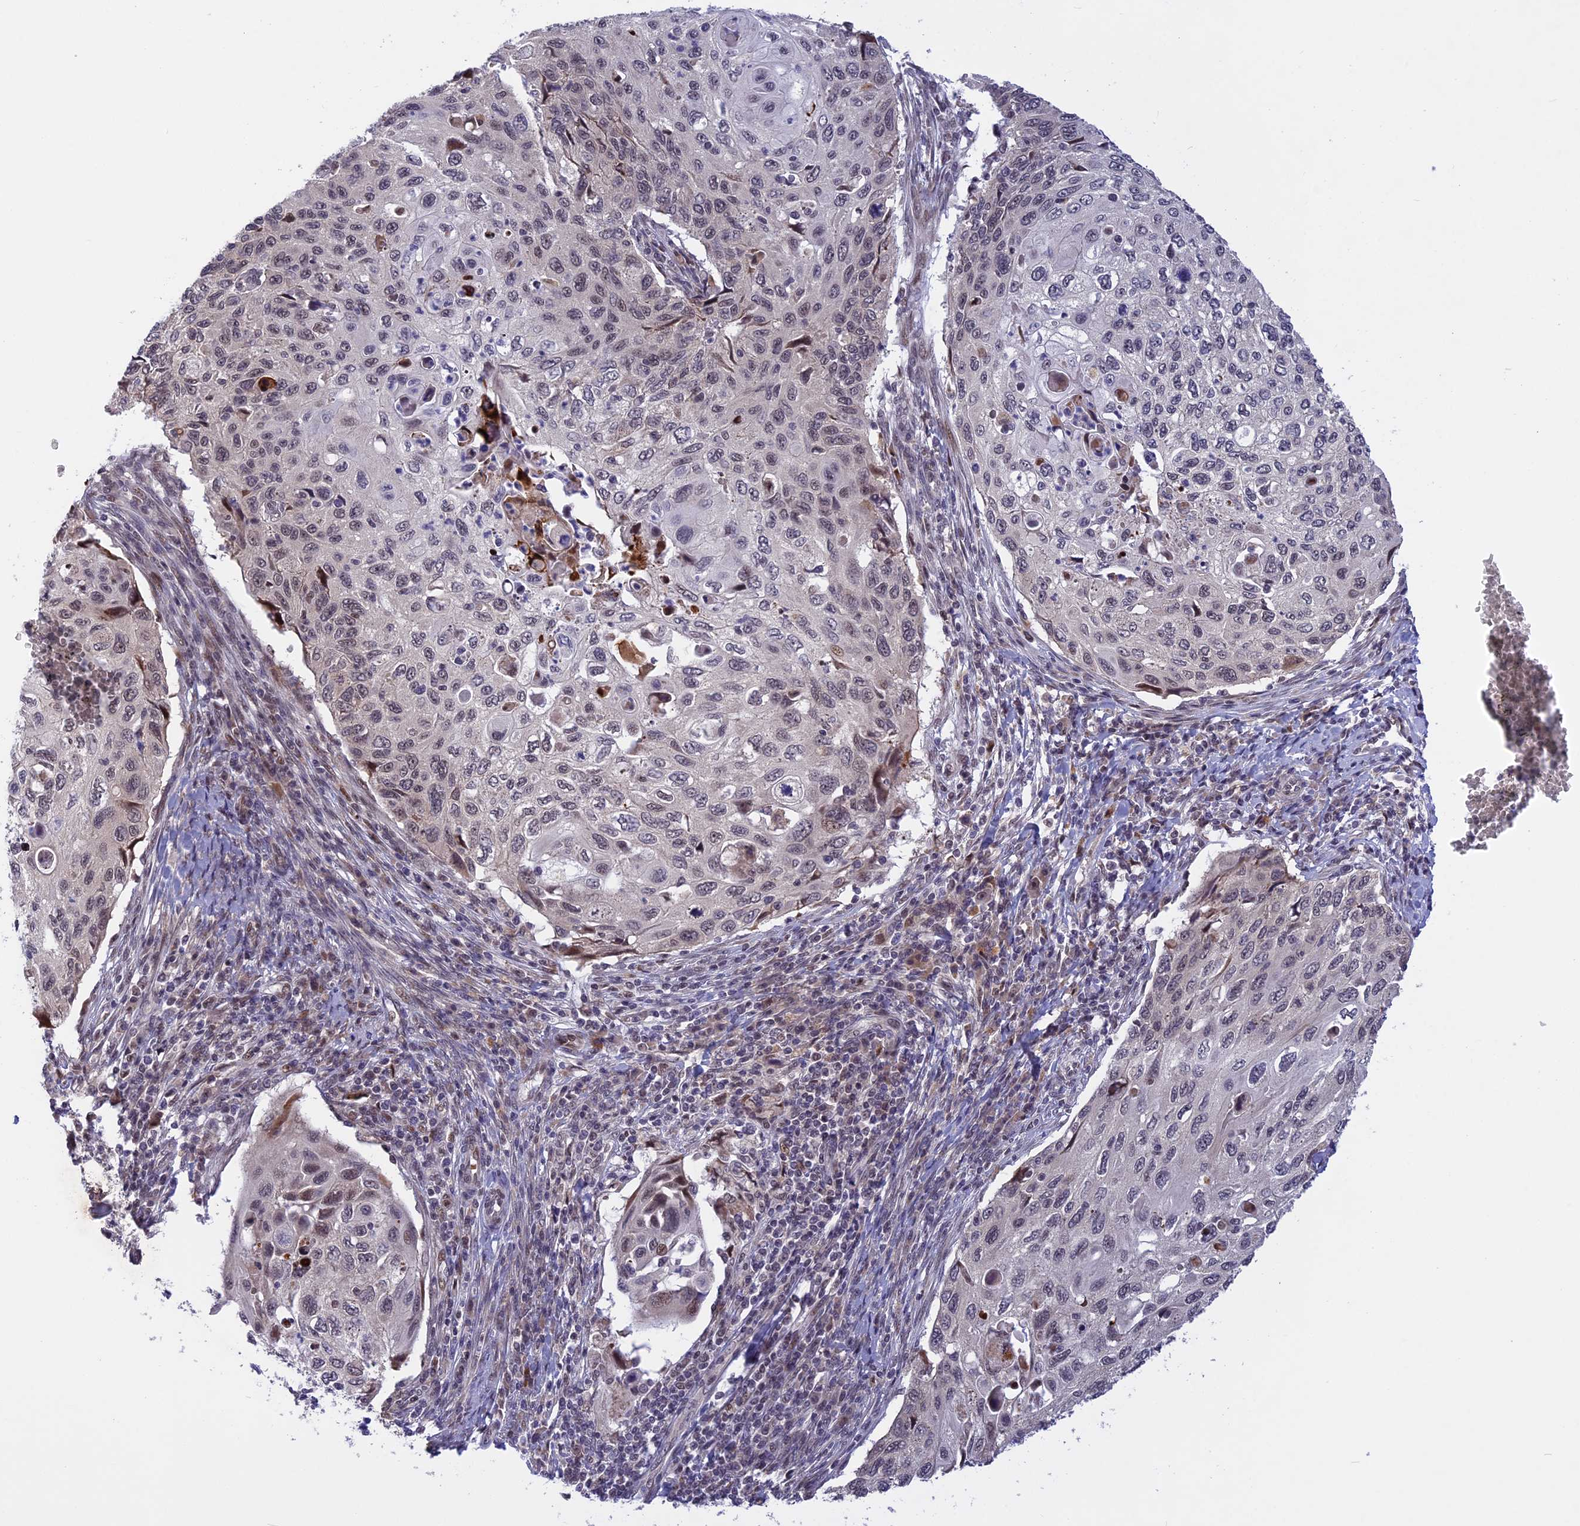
{"staining": {"intensity": "weak", "quantity": "<25%", "location": "nuclear"}, "tissue": "cervical cancer", "cell_type": "Tumor cells", "image_type": "cancer", "snomed": [{"axis": "morphology", "description": "Squamous cell carcinoma, NOS"}, {"axis": "topography", "description": "Cervix"}], "caption": "The immunohistochemistry image has no significant expression in tumor cells of cervical cancer (squamous cell carcinoma) tissue.", "gene": "POLR2C", "patient": {"sex": "female", "age": 70}}